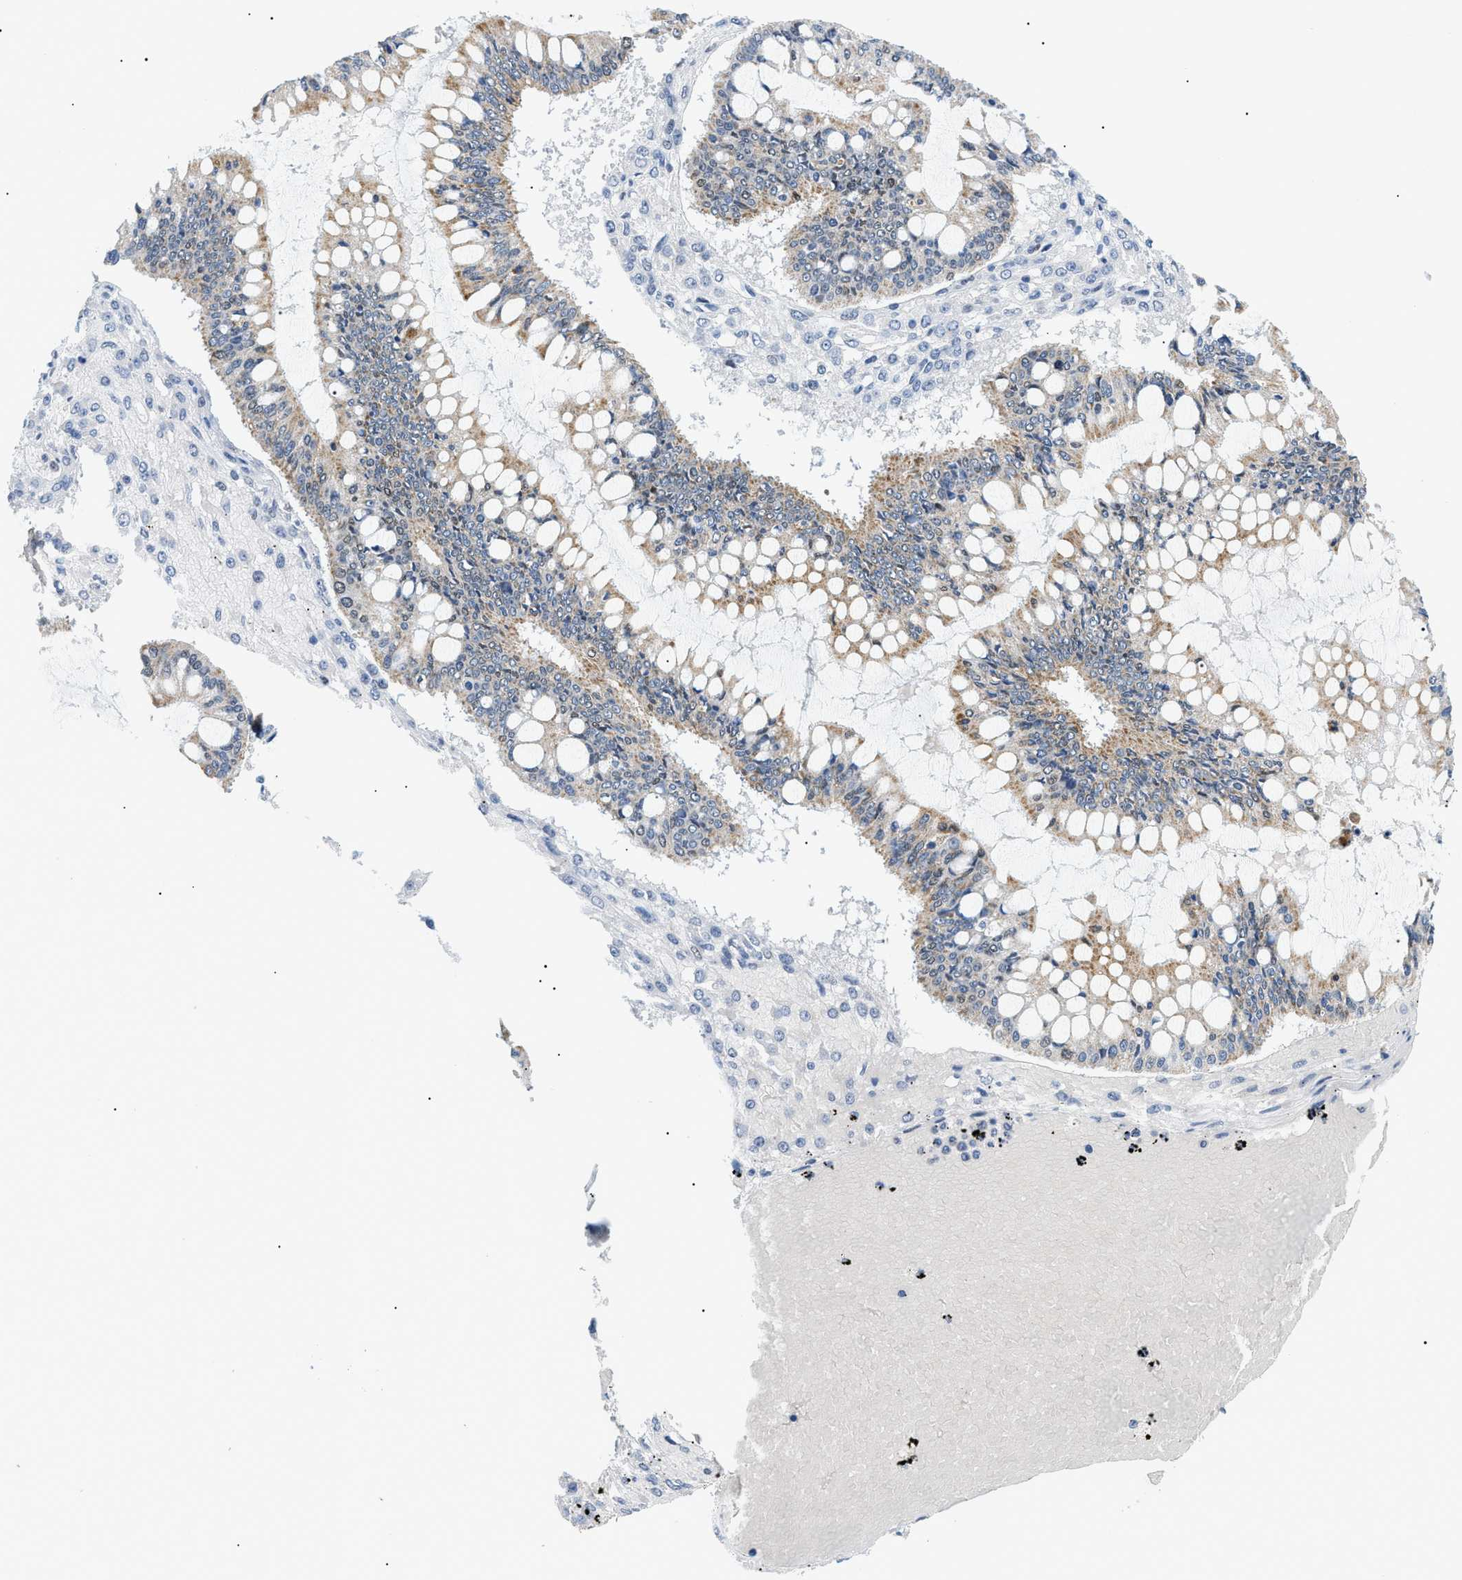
{"staining": {"intensity": "moderate", "quantity": ">75%", "location": "cytoplasmic/membranous"}, "tissue": "ovarian cancer", "cell_type": "Tumor cells", "image_type": "cancer", "snomed": [{"axis": "morphology", "description": "Cystadenocarcinoma, mucinous, NOS"}, {"axis": "topography", "description": "Ovary"}], "caption": "Immunohistochemical staining of human ovarian cancer (mucinous cystadenocarcinoma) exhibits moderate cytoplasmic/membranous protein expression in about >75% of tumor cells. The staining was performed using DAB (3,3'-diaminobenzidine) to visualize the protein expression in brown, while the nuclei were stained in blue with hematoxylin (Magnification: 20x).", "gene": "SMARCC1", "patient": {"sex": "female", "age": 73}}